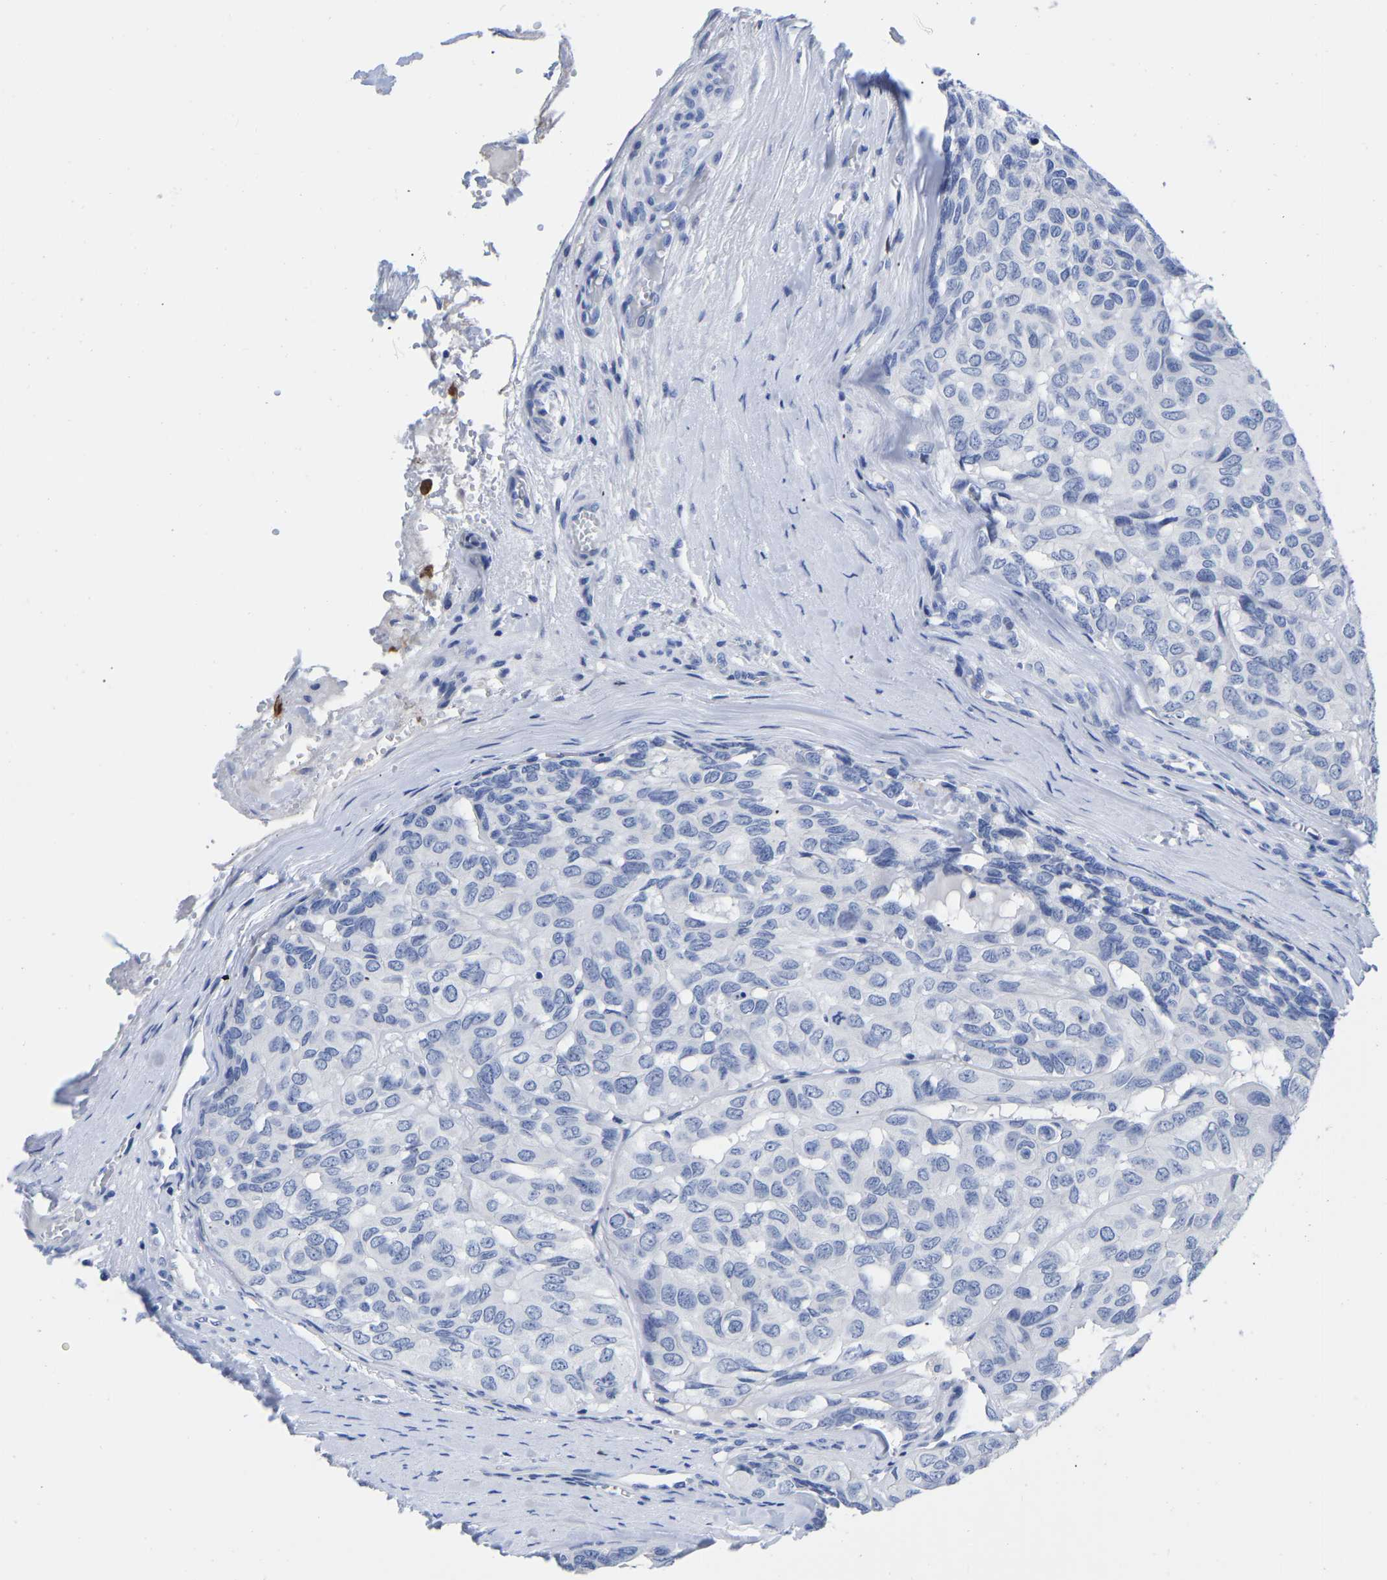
{"staining": {"intensity": "negative", "quantity": "none", "location": "none"}, "tissue": "head and neck cancer", "cell_type": "Tumor cells", "image_type": "cancer", "snomed": [{"axis": "morphology", "description": "Adenocarcinoma, NOS"}, {"axis": "topography", "description": "Salivary gland, NOS"}, {"axis": "topography", "description": "Head-Neck"}], "caption": "Head and neck cancer was stained to show a protein in brown. There is no significant positivity in tumor cells.", "gene": "GPA33", "patient": {"sex": "female", "age": 76}}